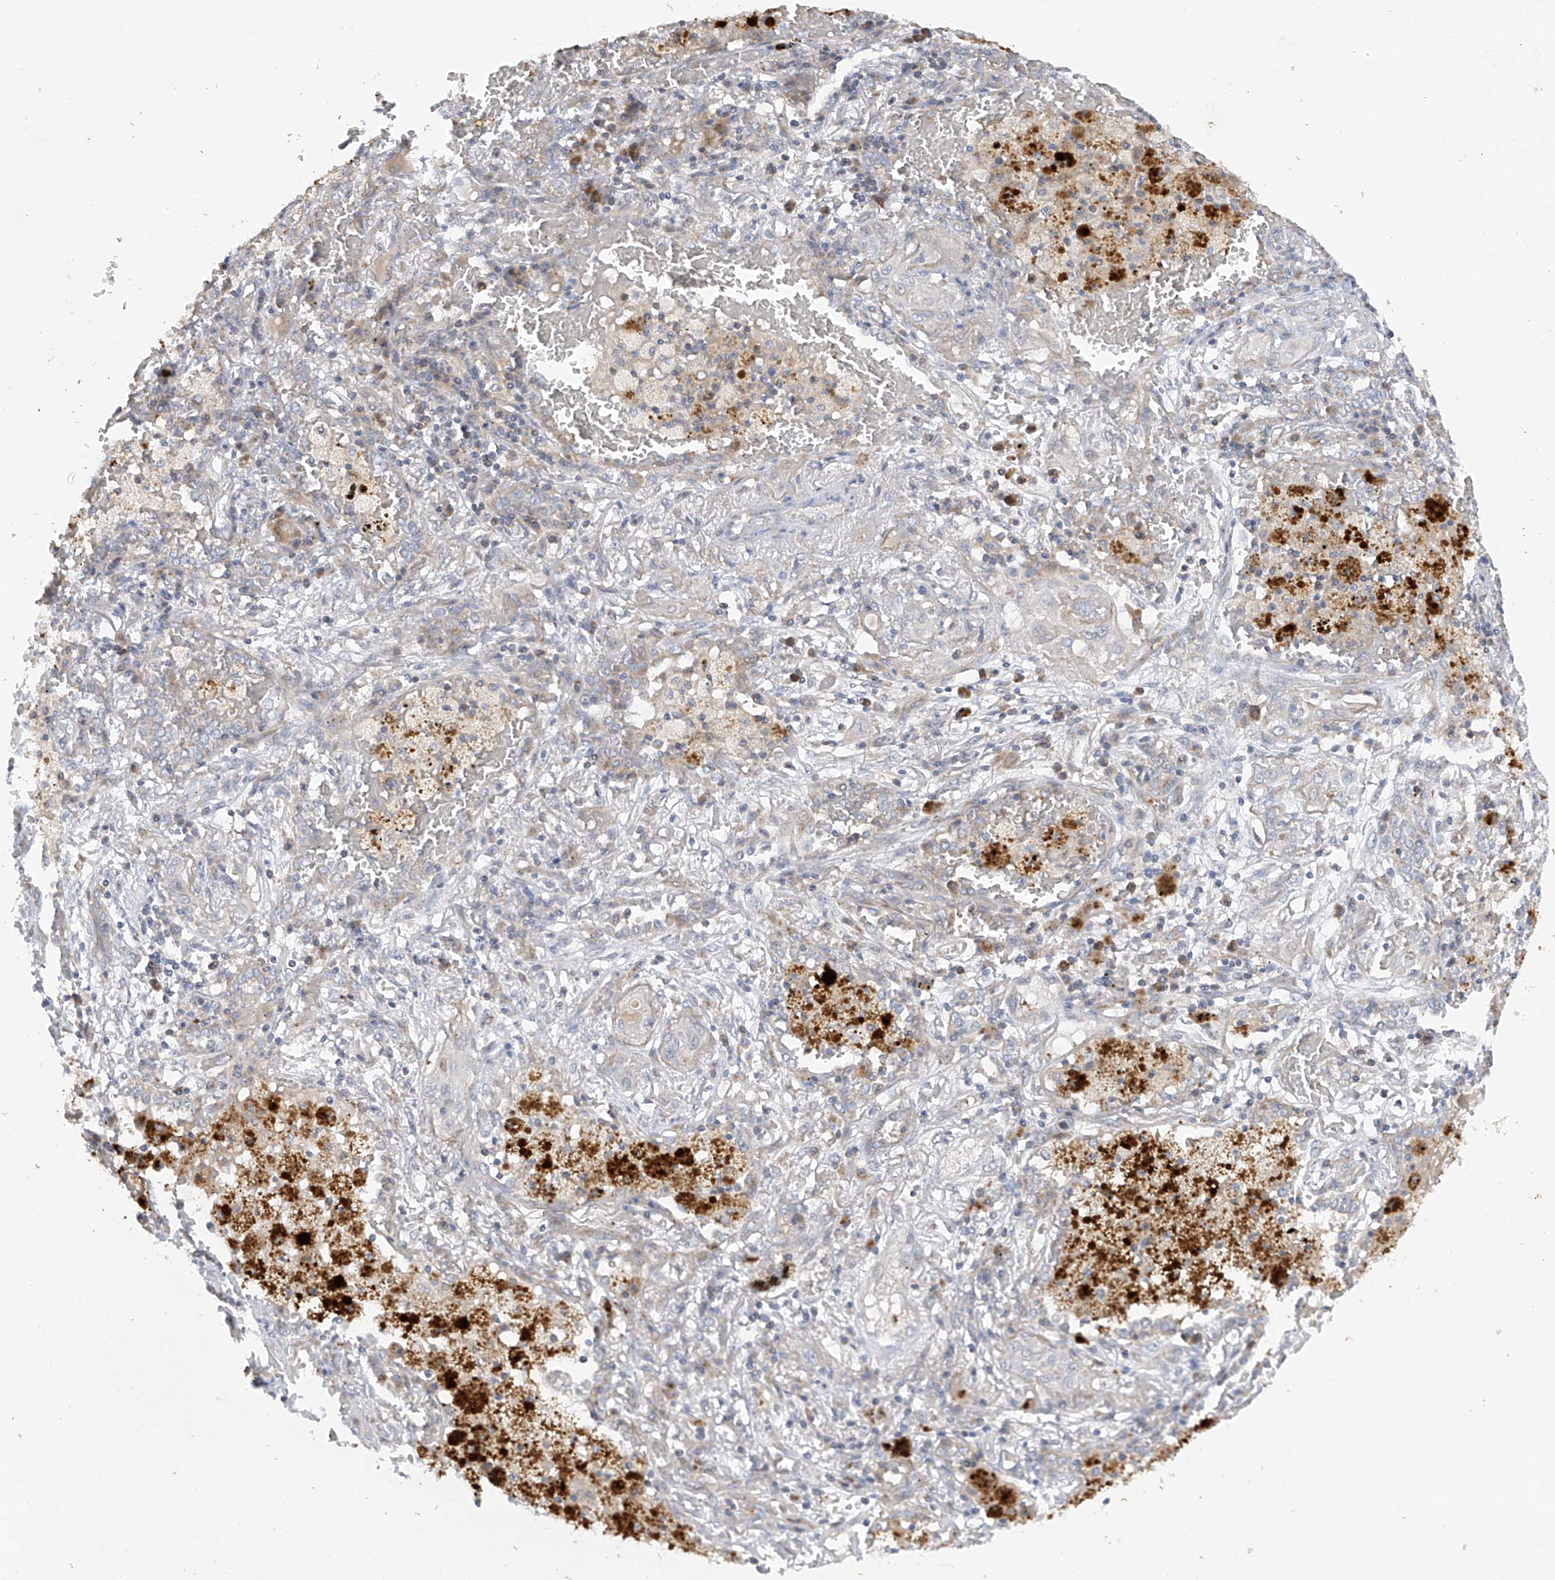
{"staining": {"intensity": "negative", "quantity": "none", "location": "none"}, "tissue": "lung cancer", "cell_type": "Tumor cells", "image_type": "cancer", "snomed": [{"axis": "morphology", "description": "Squamous cell carcinoma, NOS"}, {"axis": "topography", "description": "Lung"}], "caption": "A high-resolution photomicrograph shows immunohistochemistry staining of squamous cell carcinoma (lung), which displays no significant positivity in tumor cells. (Immunohistochemistry, brightfield microscopy, high magnification).", "gene": "METTL18", "patient": {"sex": "female", "age": 47}}